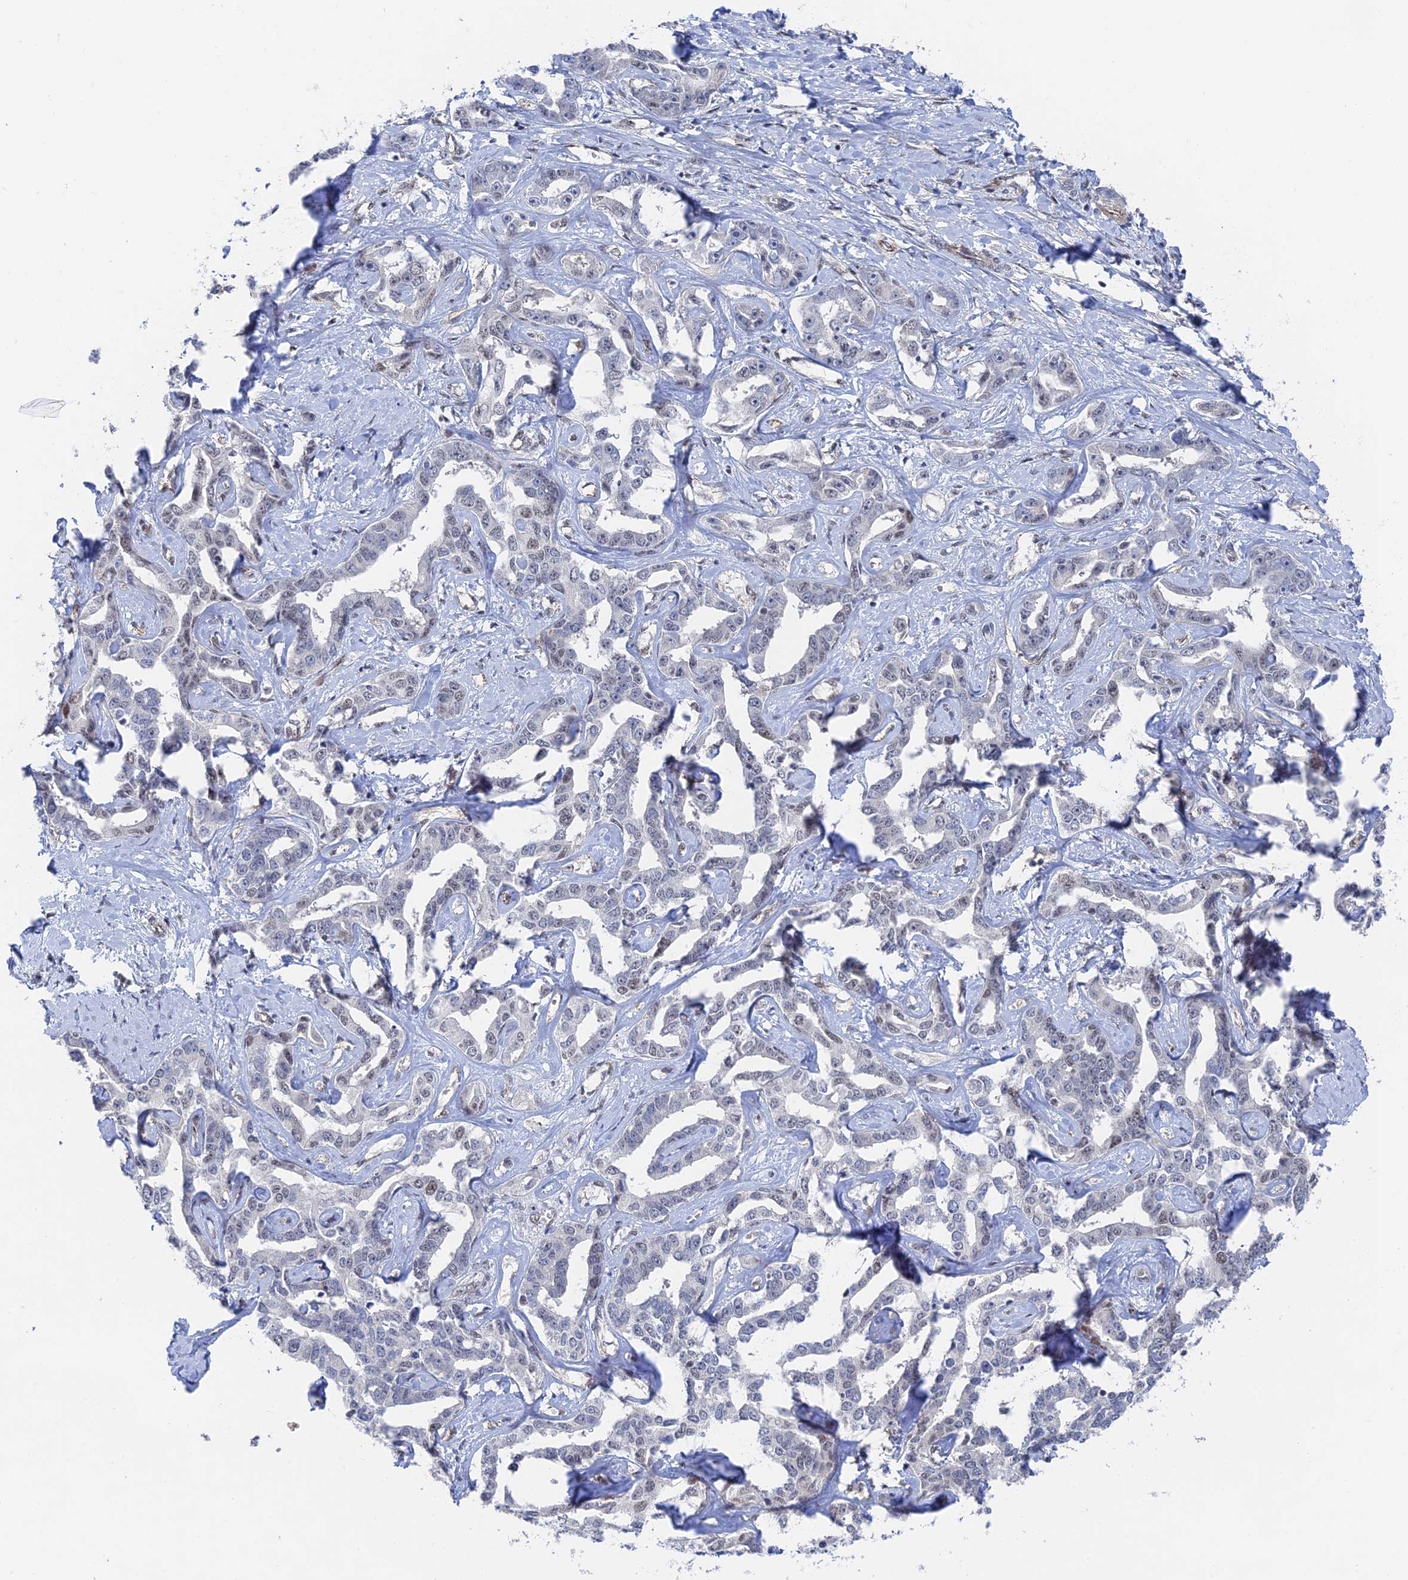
{"staining": {"intensity": "weak", "quantity": "<25%", "location": "nuclear"}, "tissue": "liver cancer", "cell_type": "Tumor cells", "image_type": "cancer", "snomed": [{"axis": "morphology", "description": "Cholangiocarcinoma"}, {"axis": "topography", "description": "Liver"}], "caption": "Tumor cells are negative for brown protein staining in liver cancer (cholangiocarcinoma).", "gene": "CFAP92", "patient": {"sex": "male", "age": 59}}